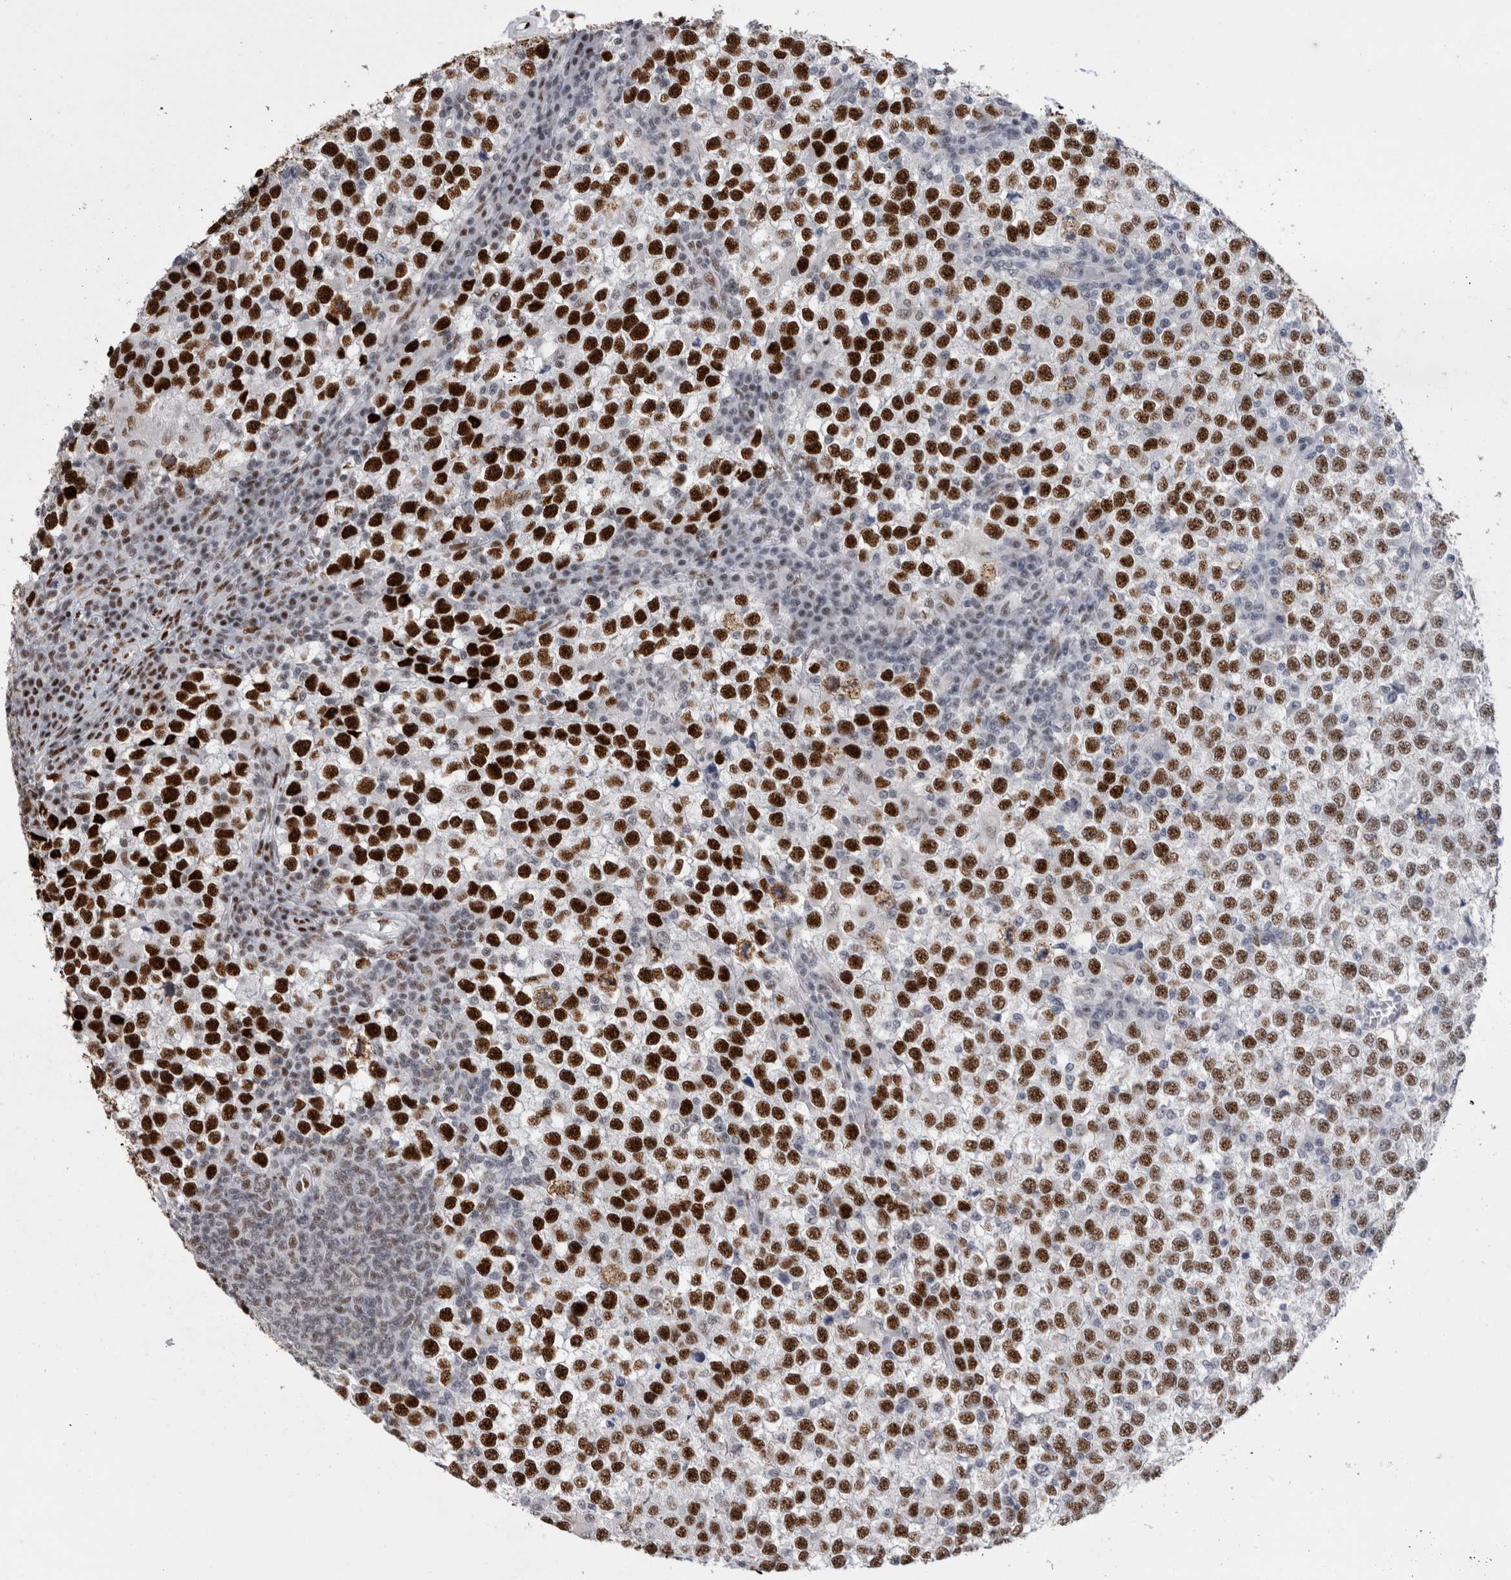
{"staining": {"intensity": "strong", "quantity": ">75%", "location": "nuclear"}, "tissue": "testis cancer", "cell_type": "Tumor cells", "image_type": "cancer", "snomed": [{"axis": "morphology", "description": "Seminoma, NOS"}, {"axis": "topography", "description": "Testis"}], "caption": "Seminoma (testis) stained with a brown dye reveals strong nuclear positive positivity in about >75% of tumor cells.", "gene": "RBM6", "patient": {"sex": "male", "age": 65}}